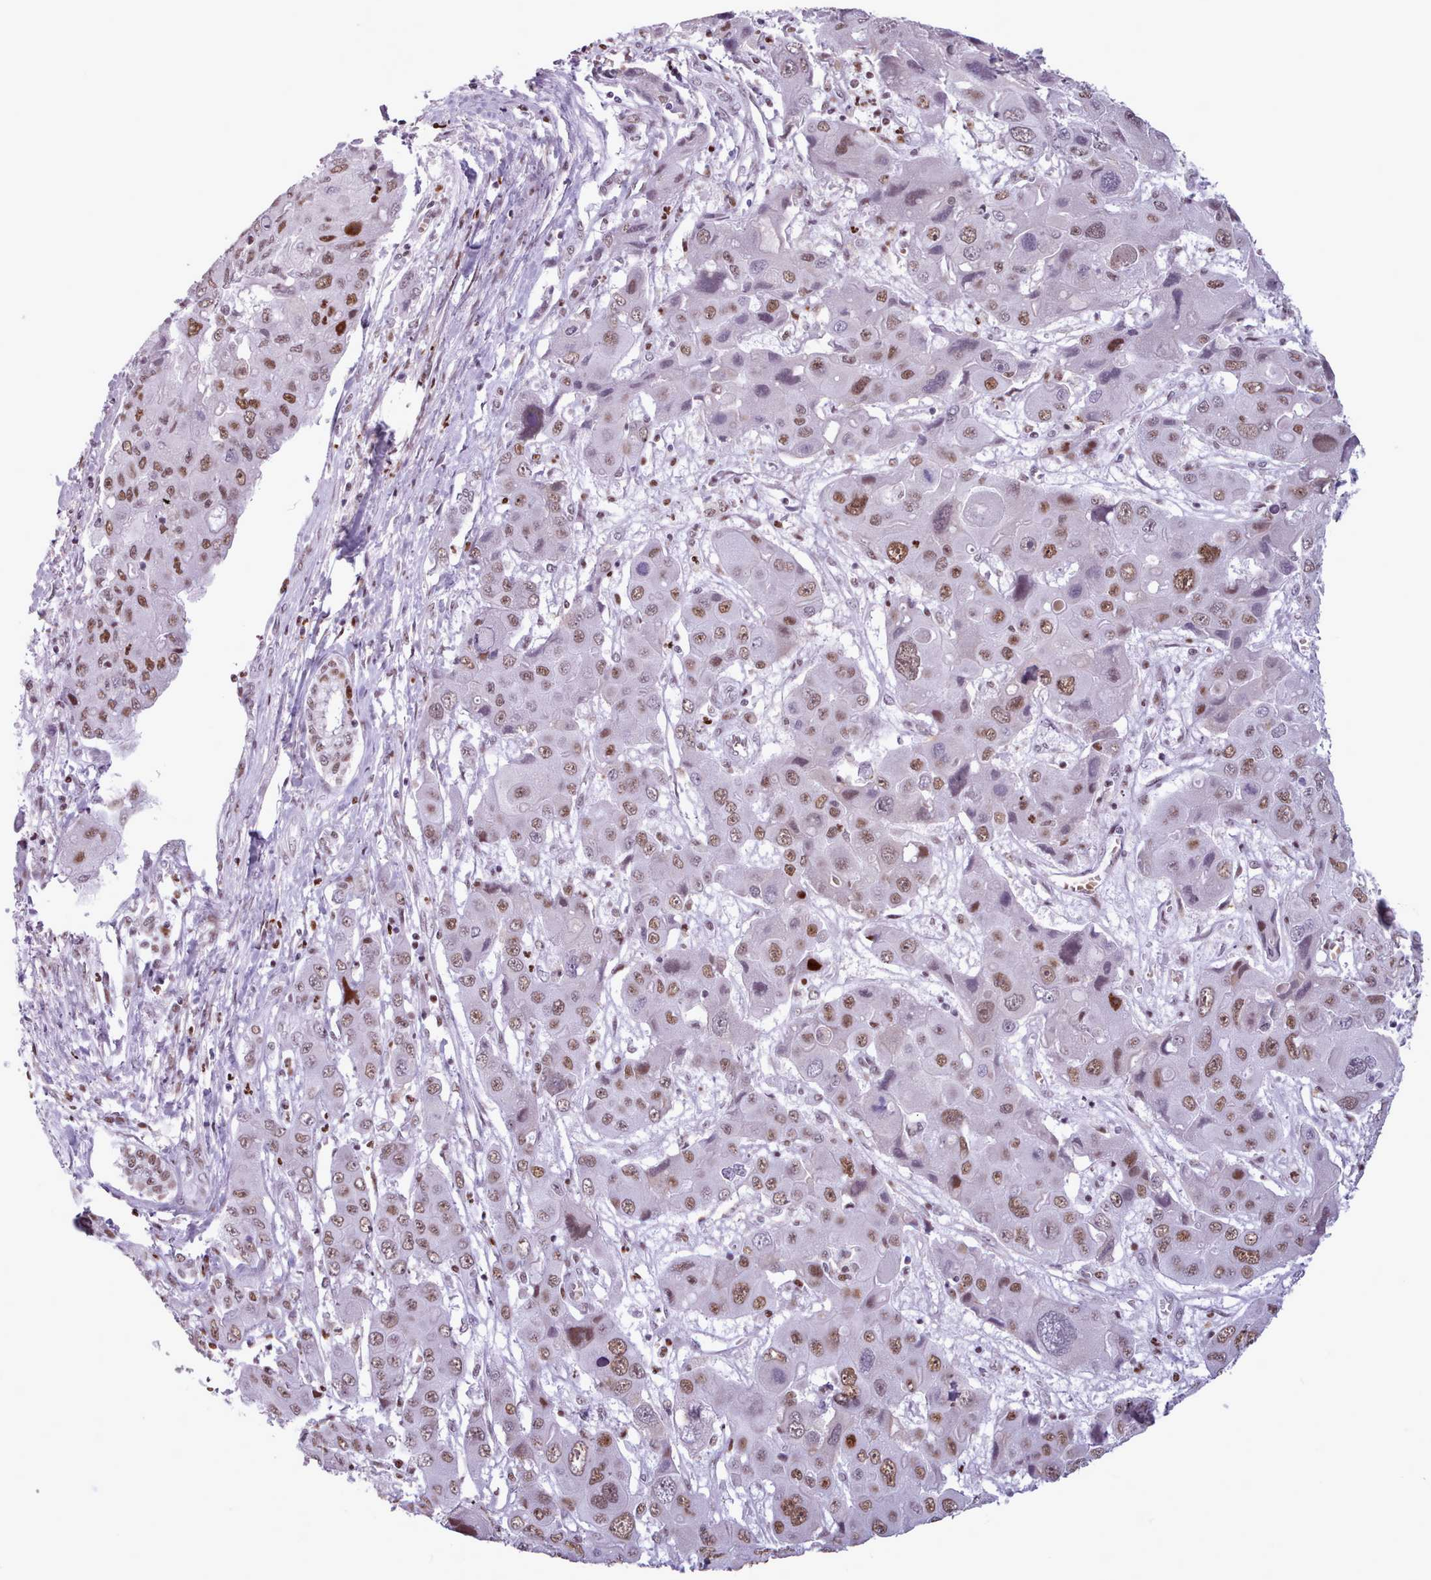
{"staining": {"intensity": "moderate", "quantity": ">75%", "location": "nuclear"}, "tissue": "liver cancer", "cell_type": "Tumor cells", "image_type": "cancer", "snomed": [{"axis": "morphology", "description": "Cholangiocarcinoma"}, {"axis": "topography", "description": "Liver"}], "caption": "A brown stain shows moderate nuclear staining of a protein in liver cancer (cholangiocarcinoma) tumor cells.", "gene": "SRSF4", "patient": {"sex": "male", "age": 67}}